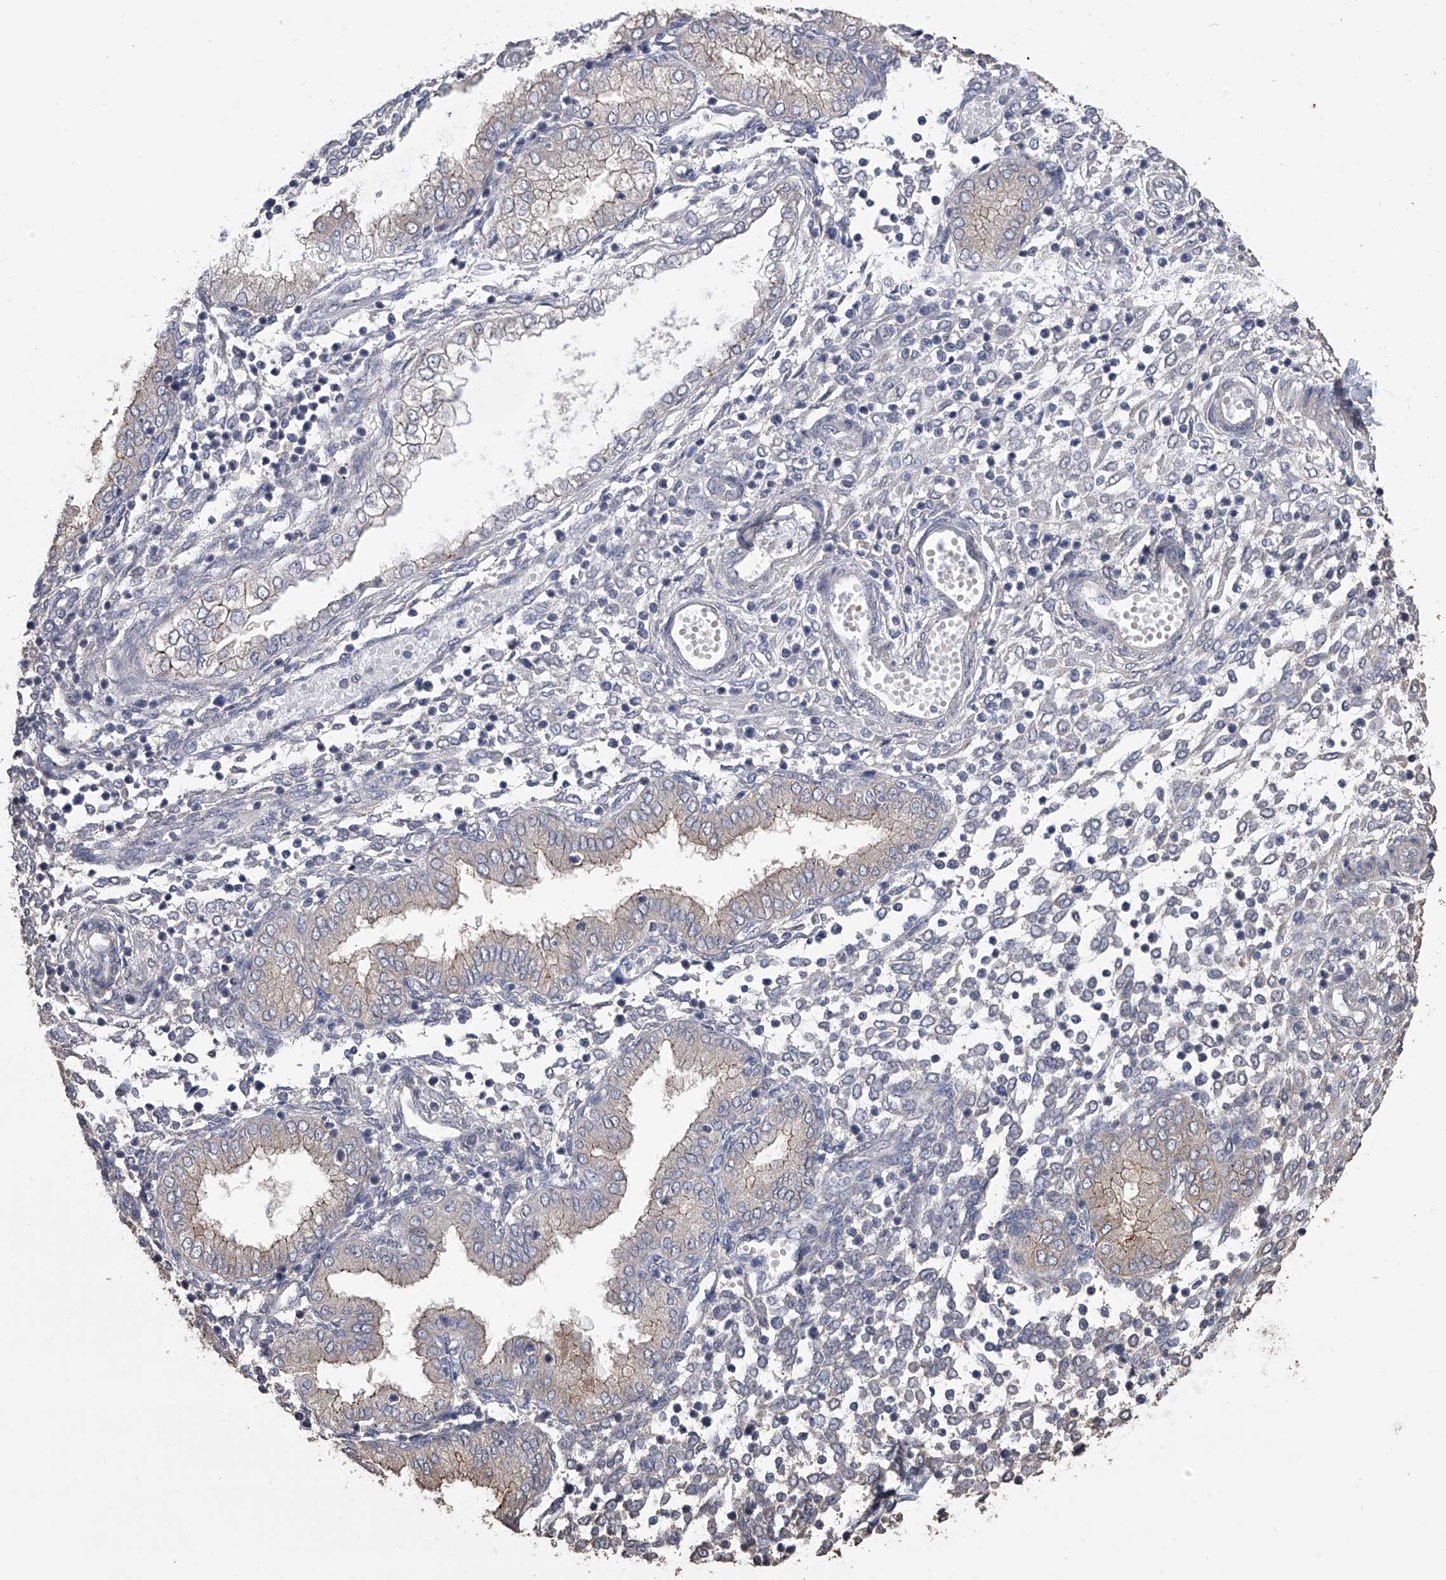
{"staining": {"intensity": "negative", "quantity": "none", "location": "none"}, "tissue": "endometrium", "cell_type": "Cells in endometrial stroma", "image_type": "normal", "snomed": [{"axis": "morphology", "description": "Normal tissue, NOS"}, {"axis": "topography", "description": "Endometrium"}], "caption": "Immunohistochemistry of benign human endometrium reveals no expression in cells in endometrial stroma.", "gene": "ZNF343", "patient": {"sex": "female", "age": 53}}